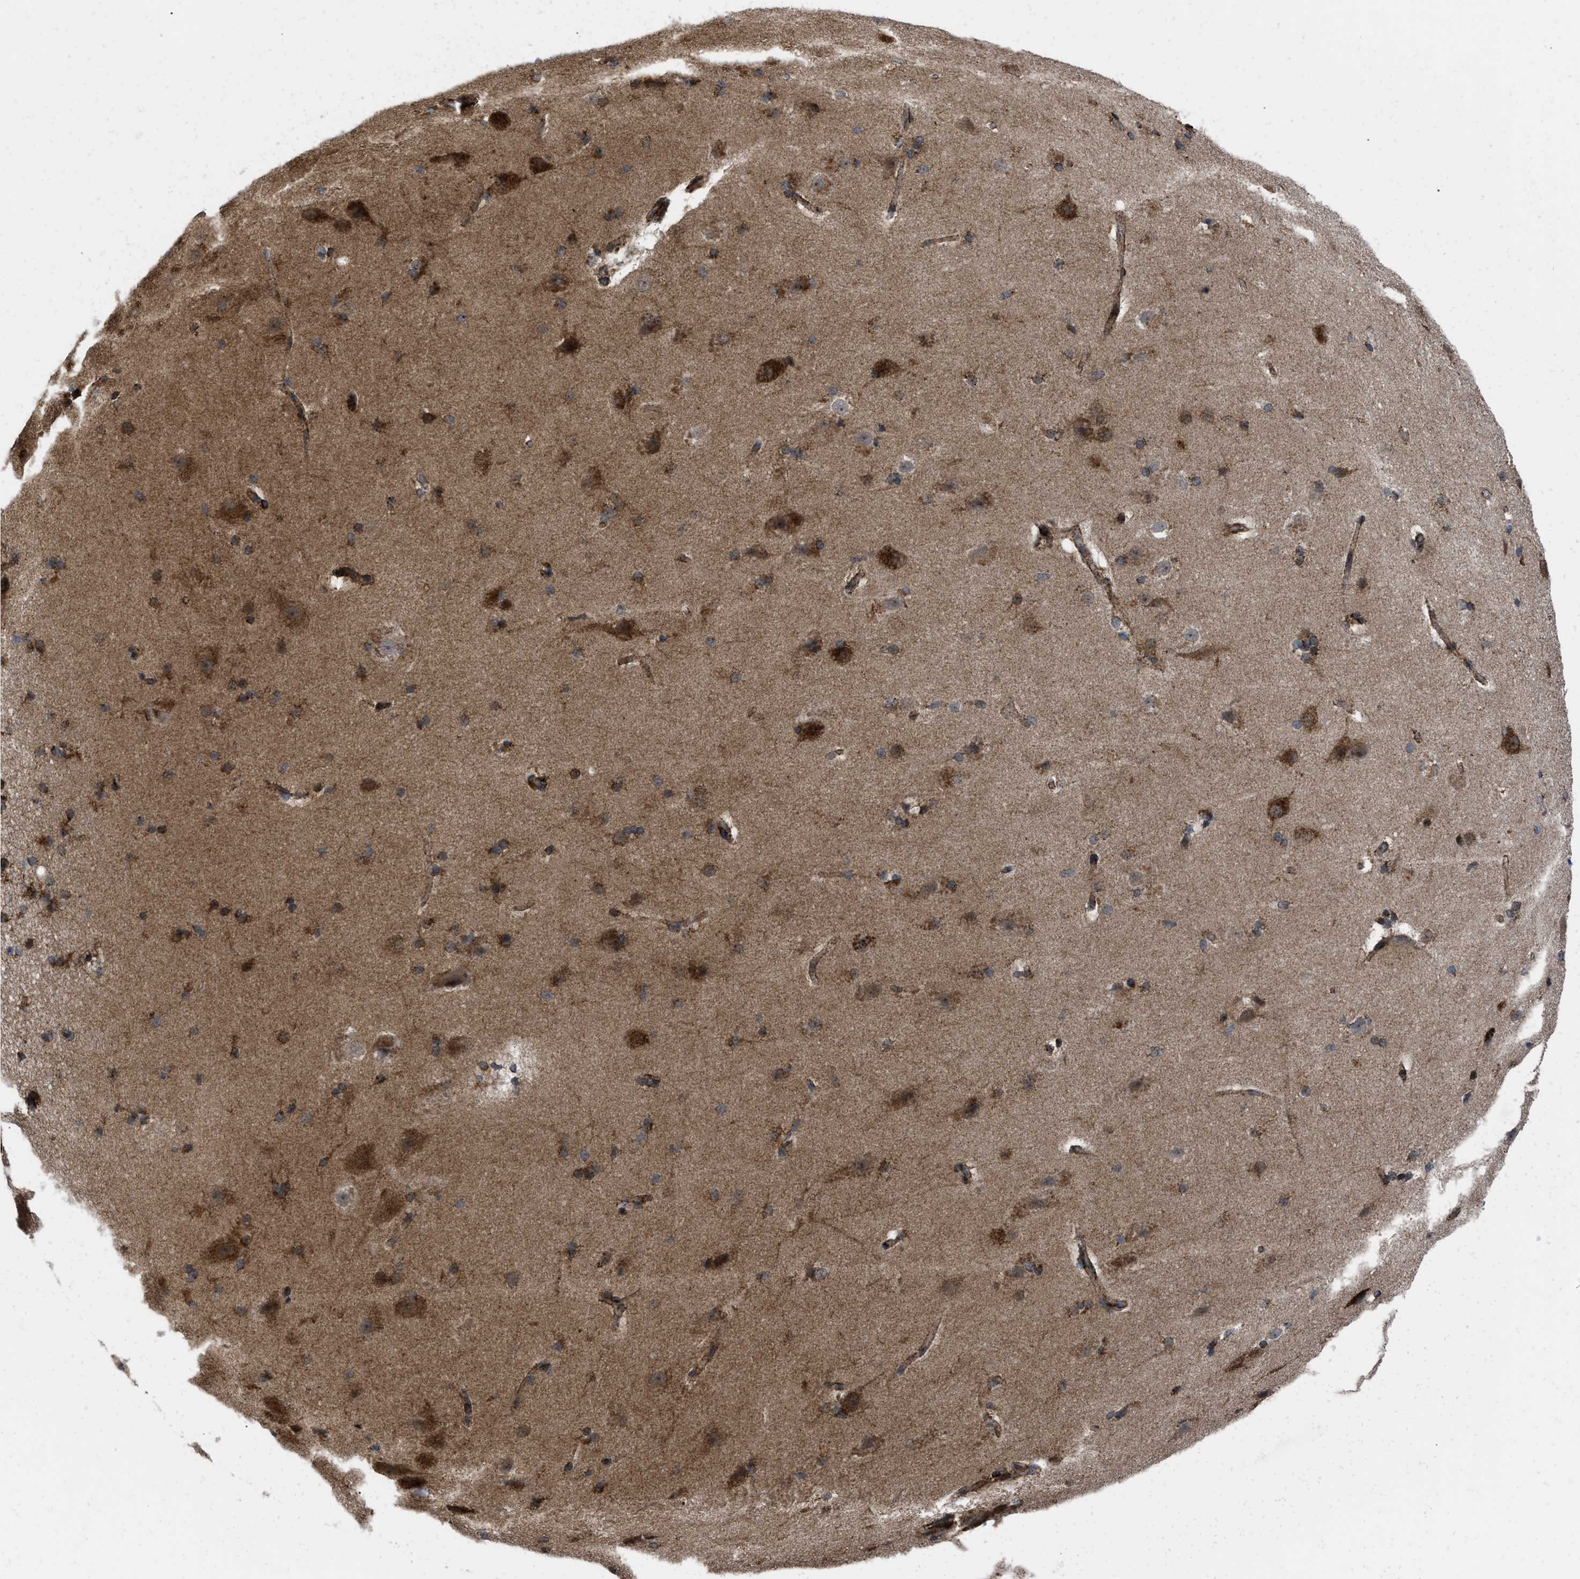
{"staining": {"intensity": "strong", "quantity": ">75%", "location": "cytoplasmic/membranous"}, "tissue": "cerebral cortex", "cell_type": "Endothelial cells", "image_type": "normal", "snomed": [{"axis": "morphology", "description": "Normal tissue, NOS"}, {"axis": "topography", "description": "Cerebral cortex"}, {"axis": "topography", "description": "Hippocampus"}], "caption": "Protein expression analysis of benign cerebral cortex displays strong cytoplasmic/membranous staining in about >75% of endothelial cells.", "gene": "AKAP1", "patient": {"sex": "female", "age": 19}}